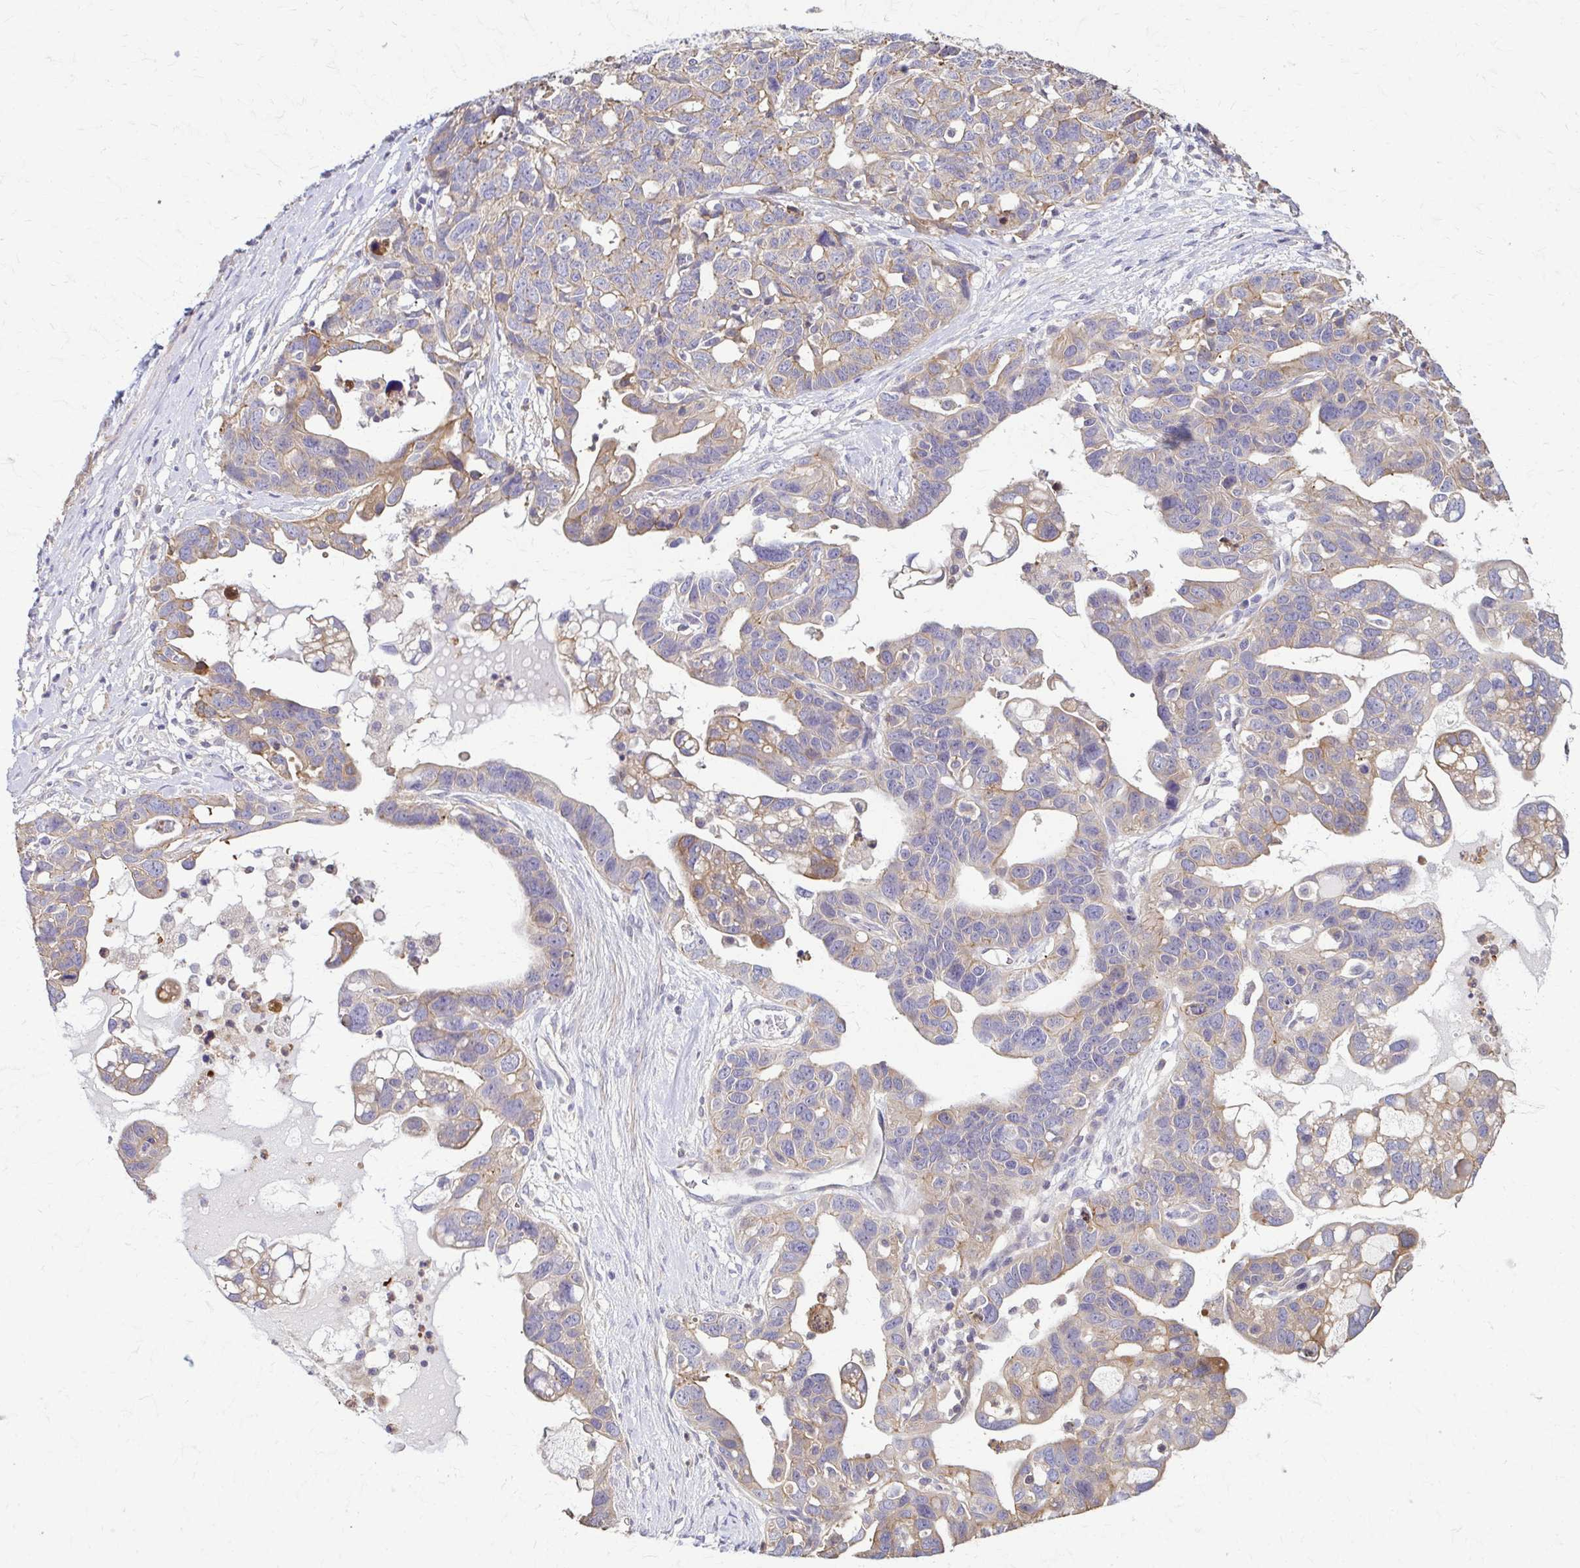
{"staining": {"intensity": "weak", "quantity": "<25%", "location": "cytoplasmic/membranous"}, "tissue": "ovarian cancer", "cell_type": "Tumor cells", "image_type": "cancer", "snomed": [{"axis": "morphology", "description": "Cystadenocarcinoma, serous, NOS"}, {"axis": "topography", "description": "Ovary"}], "caption": "A histopathology image of serous cystadenocarcinoma (ovarian) stained for a protein exhibits no brown staining in tumor cells.", "gene": "DSP", "patient": {"sex": "female", "age": 69}}